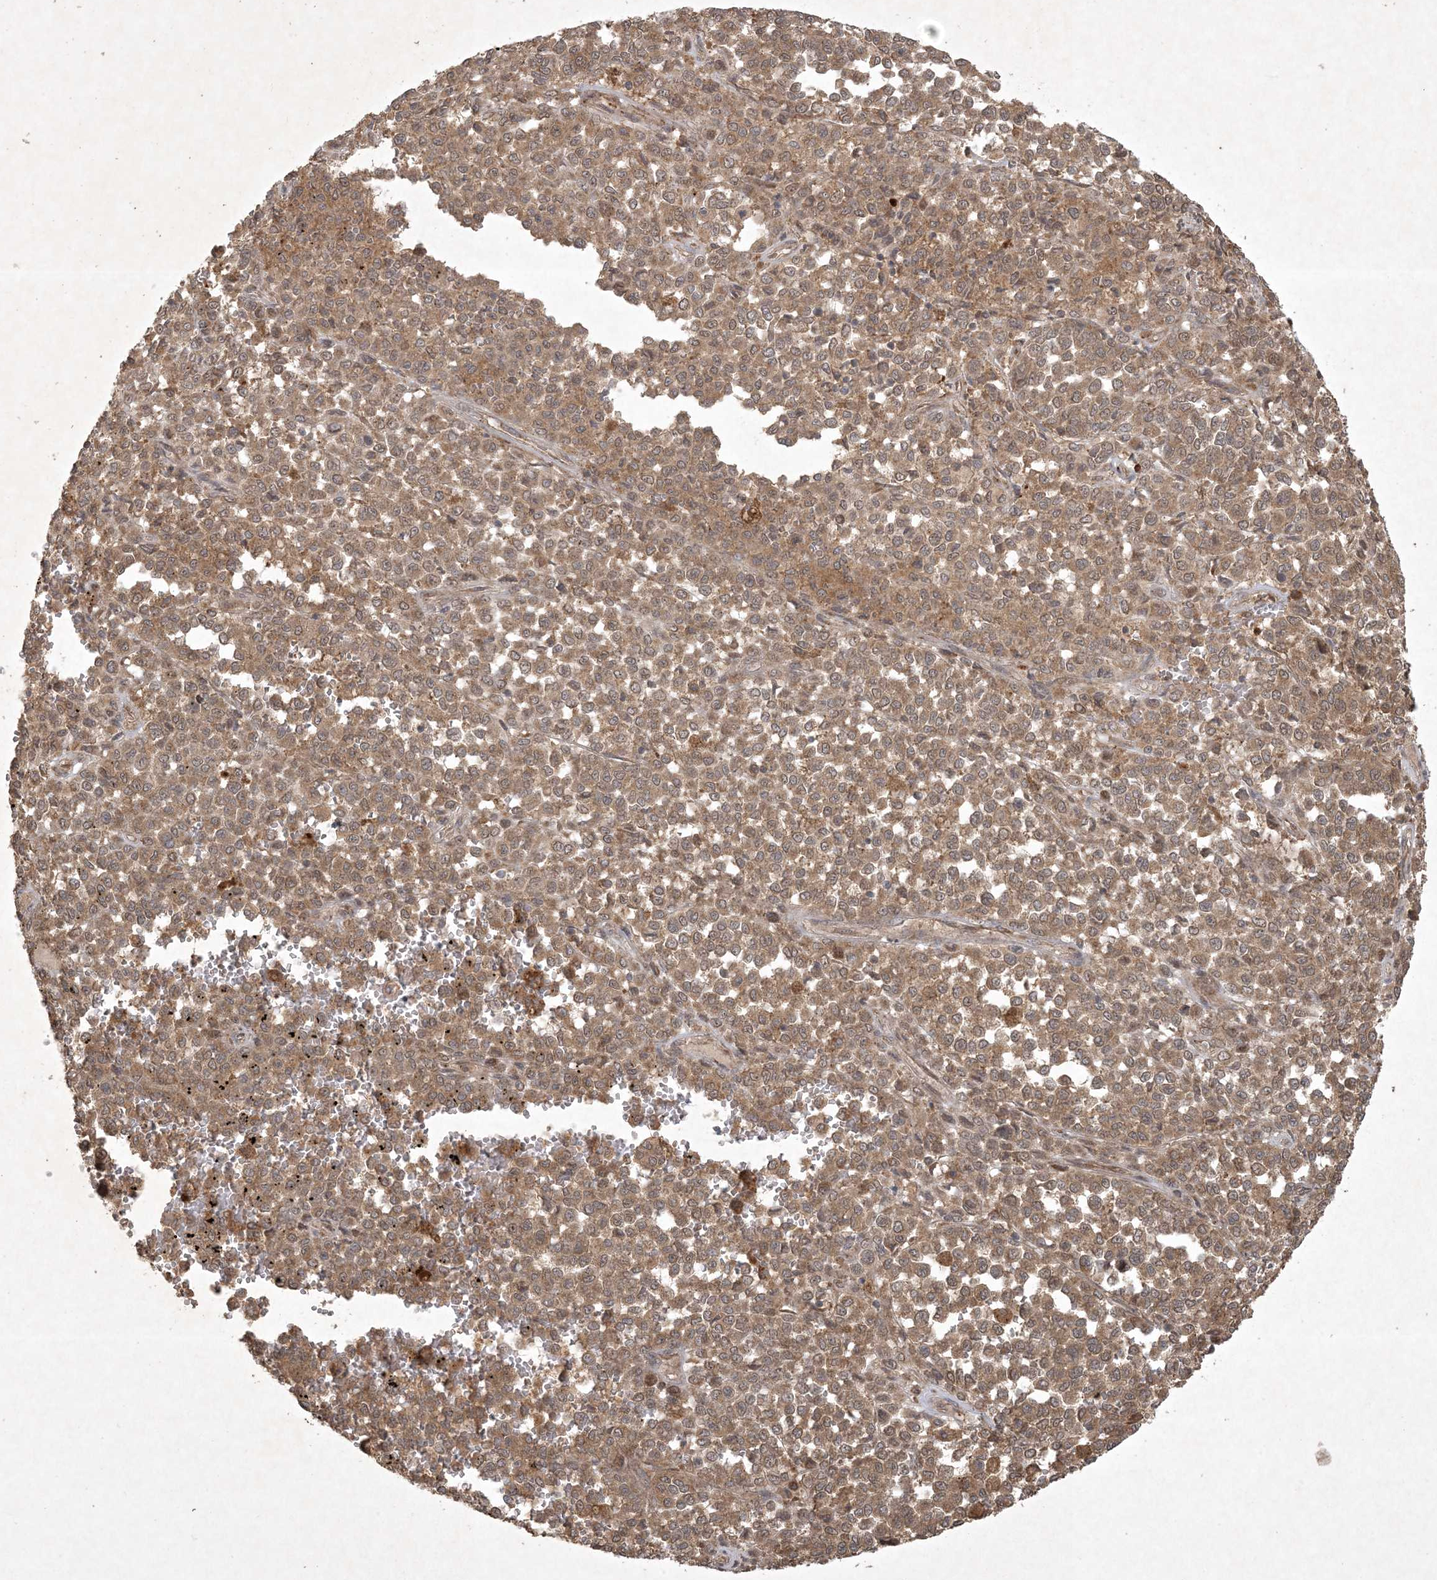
{"staining": {"intensity": "moderate", "quantity": ">75%", "location": "cytoplasmic/membranous,nuclear"}, "tissue": "melanoma", "cell_type": "Tumor cells", "image_type": "cancer", "snomed": [{"axis": "morphology", "description": "Malignant melanoma, Metastatic site"}, {"axis": "topography", "description": "Pancreas"}], "caption": "The photomicrograph displays staining of melanoma, revealing moderate cytoplasmic/membranous and nuclear protein positivity (brown color) within tumor cells.", "gene": "NRBP2", "patient": {"sex": "female", "age": 30}}